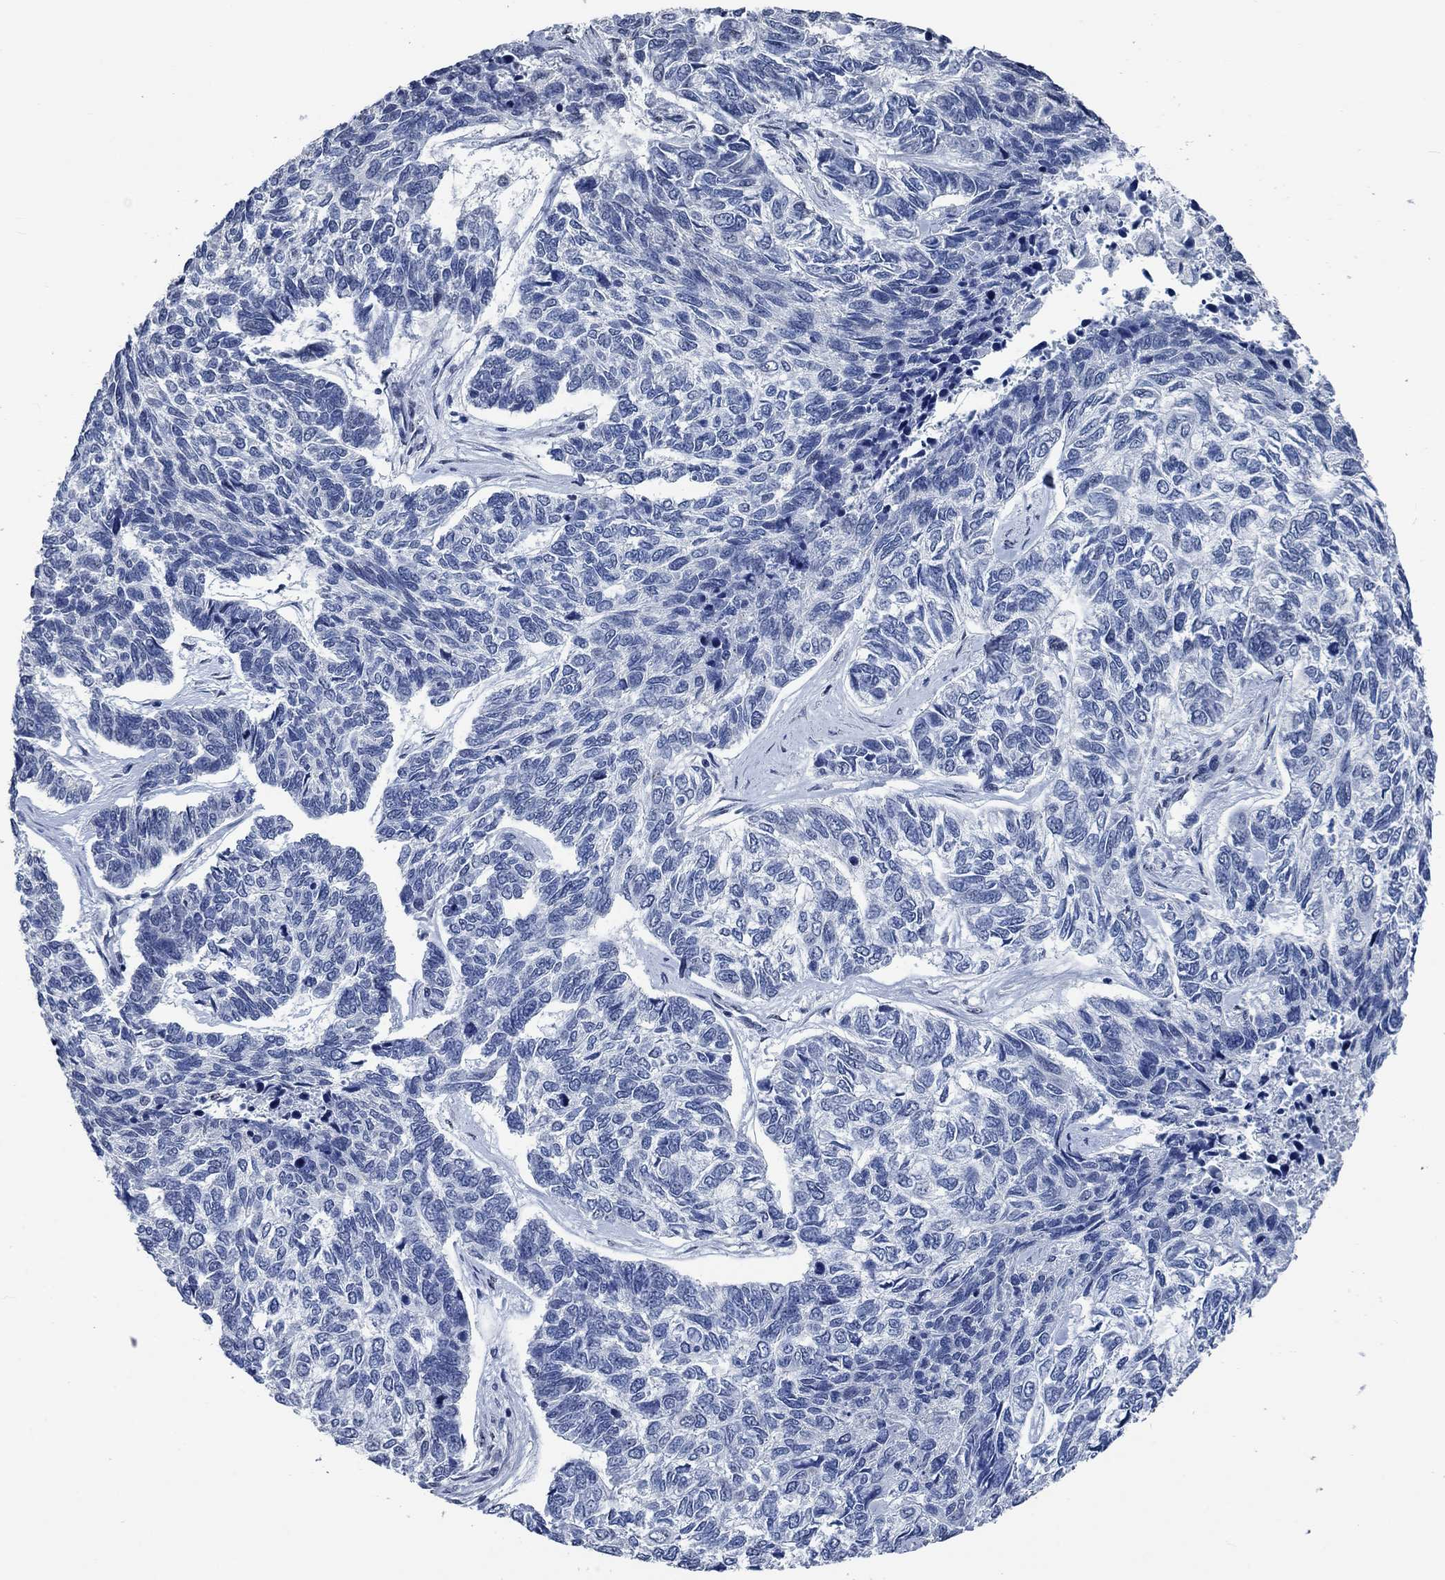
{"staining": {"intensity": "negative", "quantity": "none", "location": "none"}, "tissue": "skin cancer", "cell_type": "Tumor cells", "image_type": "cancer", "snomed": [{"axis": "morphology", "description": "Basal cell carcinoma"}, {"axis": "topography", "description": "Skin"}], "caption": "DAB (3,3'-diaminobenzidine) immunohistochemical staining of human skin cancer (basal cell carcinoma) reveals no significant expression in tumor cells. Nuclei are stained in blue.", "gene": "OBSCN", "patient": {"sex": "female", "age": 65}}